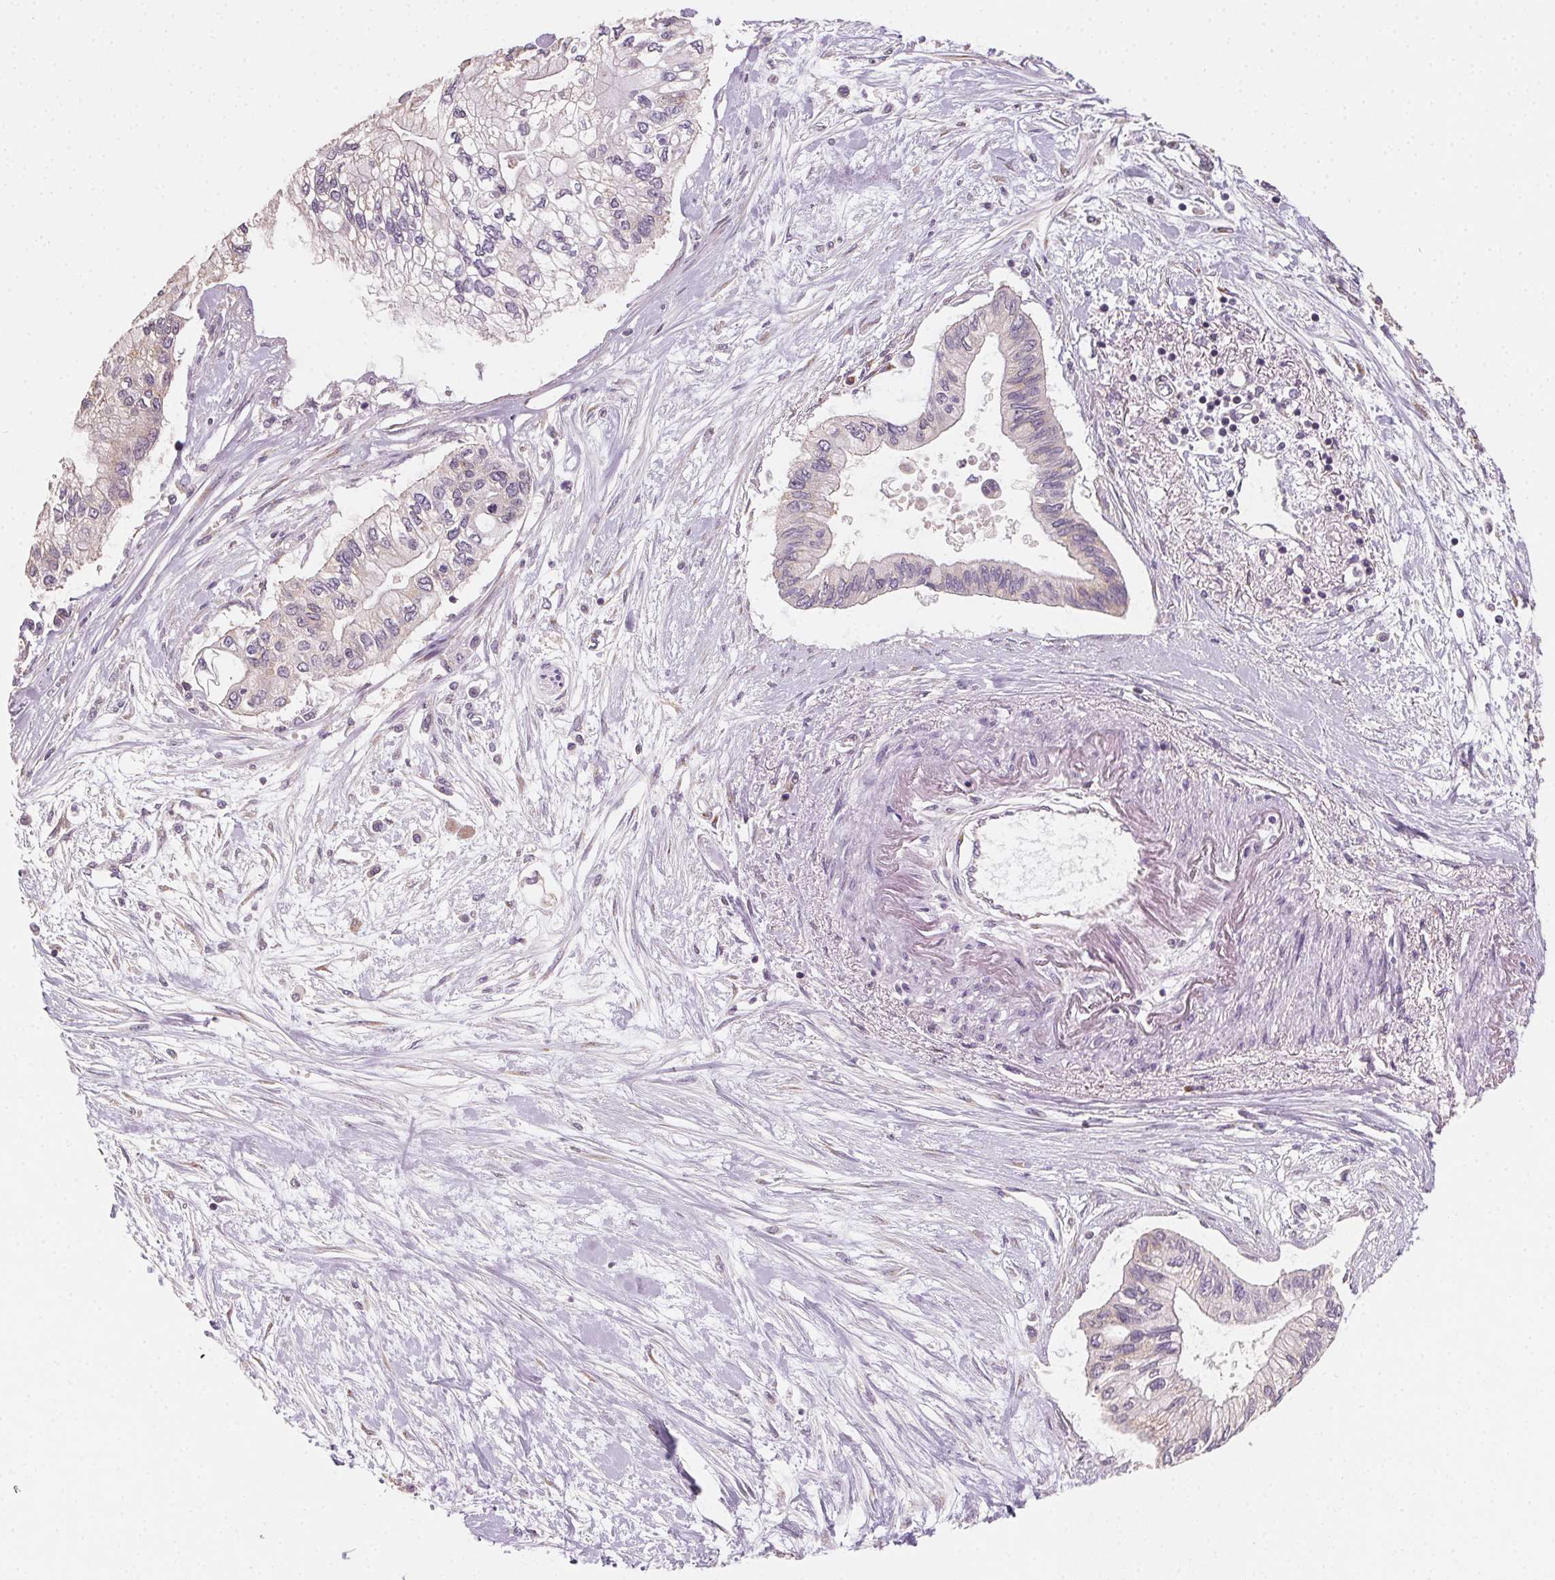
{"staining": {"intensity": "negative", "quantity": "none", "location": "none"}, "tissue": "pancreatic cancer", "cell_type": "Tumor cells", "image_type": "cancer", "snomed": [{"axis": "morphology", "description": "Adenocarcinoma, NOS"}, {"axis": "topography", "description": "Pancreas"}], "caption": "This is an immunohistochemistry (IHC) photomicrograph of human pancreatic cancer. There is no positivity in tumor cells.", "gene": "AP1S1", "patient": {"sex": "female", "age": 77}}